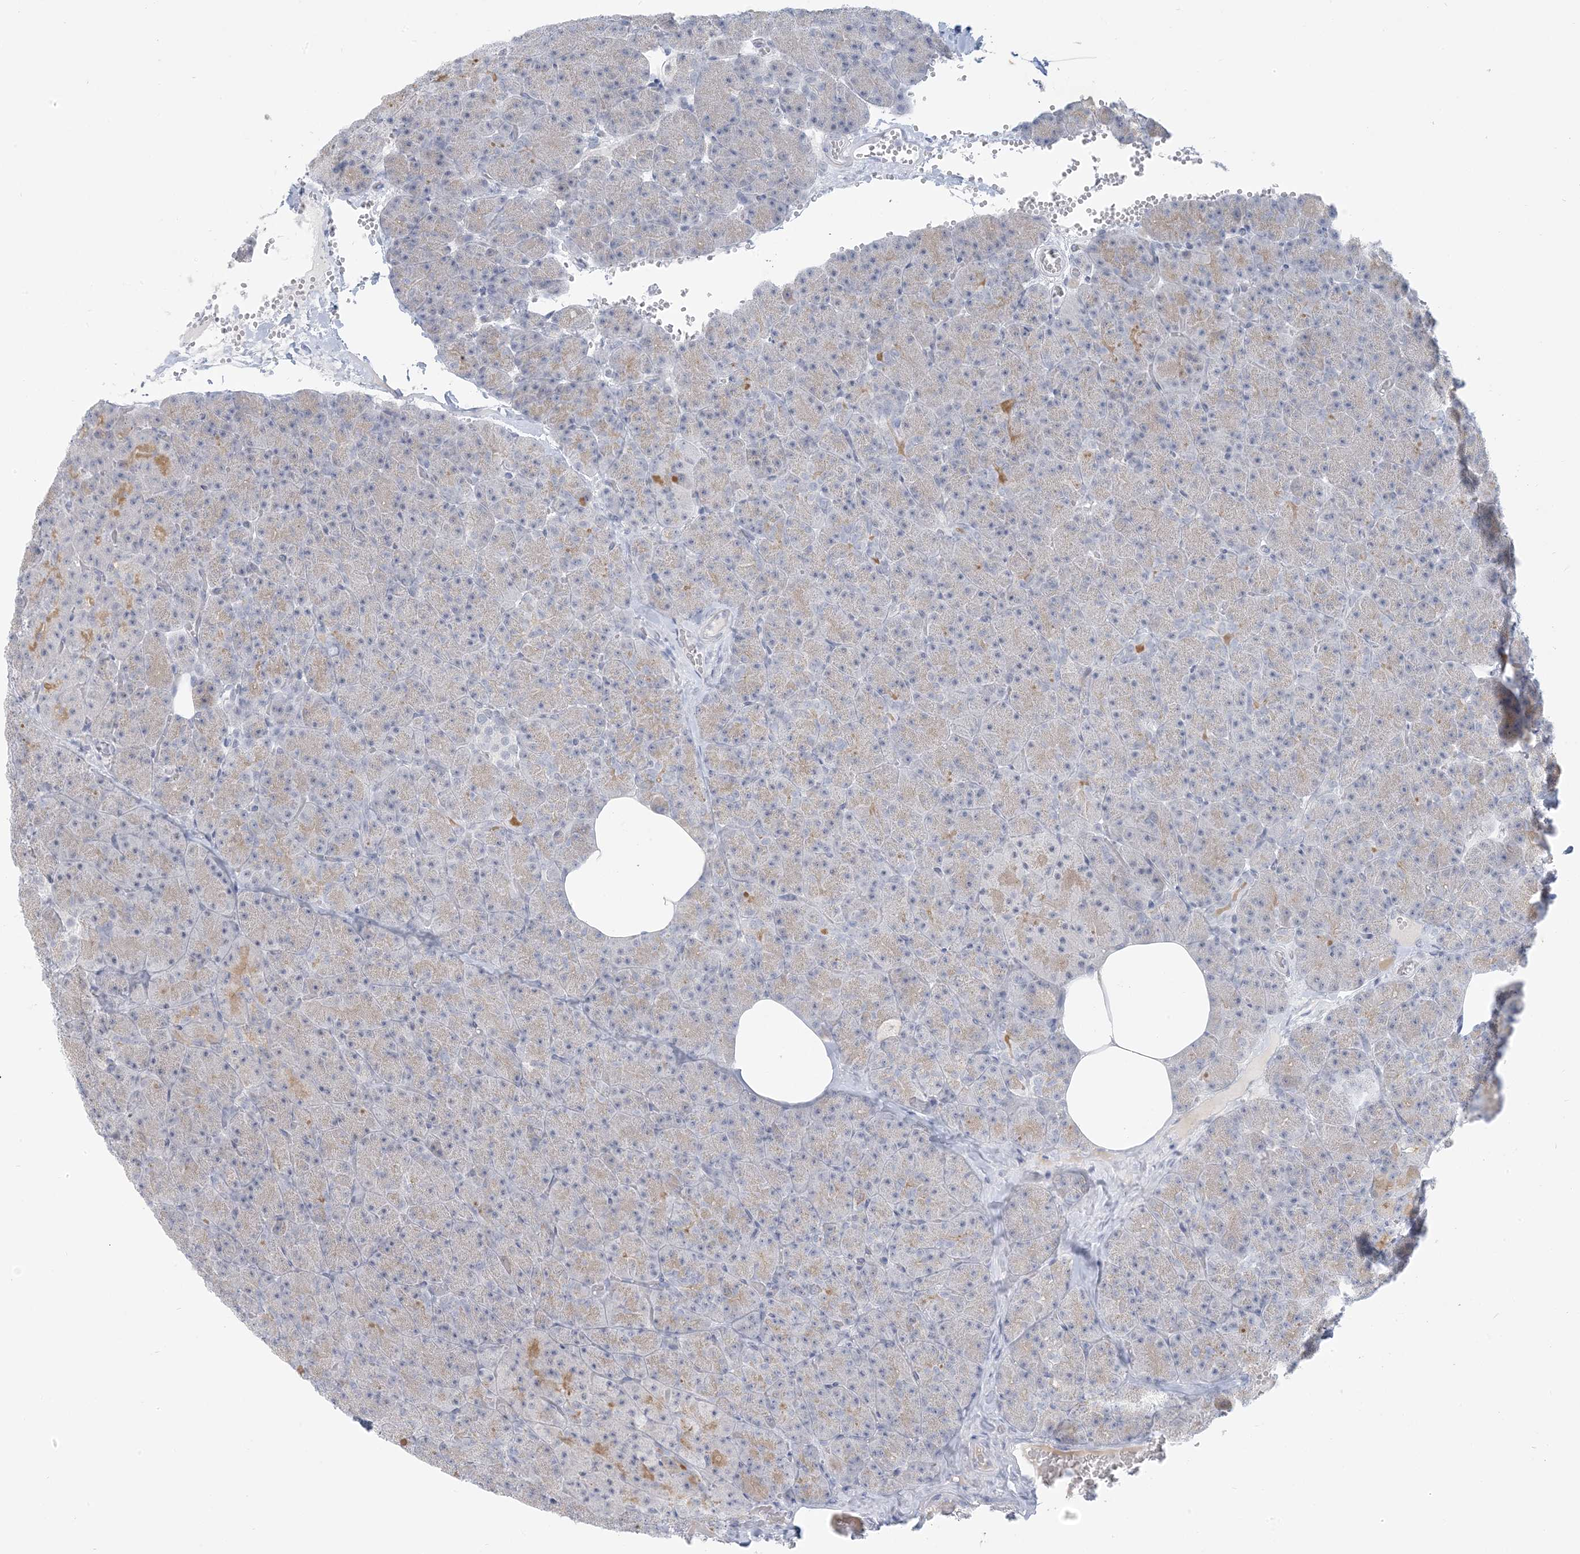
{"staining": {"intensity": "weak", "quantity": "<25%", "location": "cytoplasmic/membranous"}, "tissue": "pancreas", "cell_type": "Exocrine glandular cells", "image_type": "normal", "snomed": [{"axis": "morphology", "description": "Normal tissue, NOS"}, {"axis": "morphology", "description": "Carcinoid, malignant, NOS"}, {"axis": "topography", "description": "Pancreas"}], "caption": "The immunohistochemistry (IHC) histopathology image has no significant expression in exocrine glandular cells of pancreas.", "gene": "SCML1", "patient": {"sex": "female", "age": 35}}